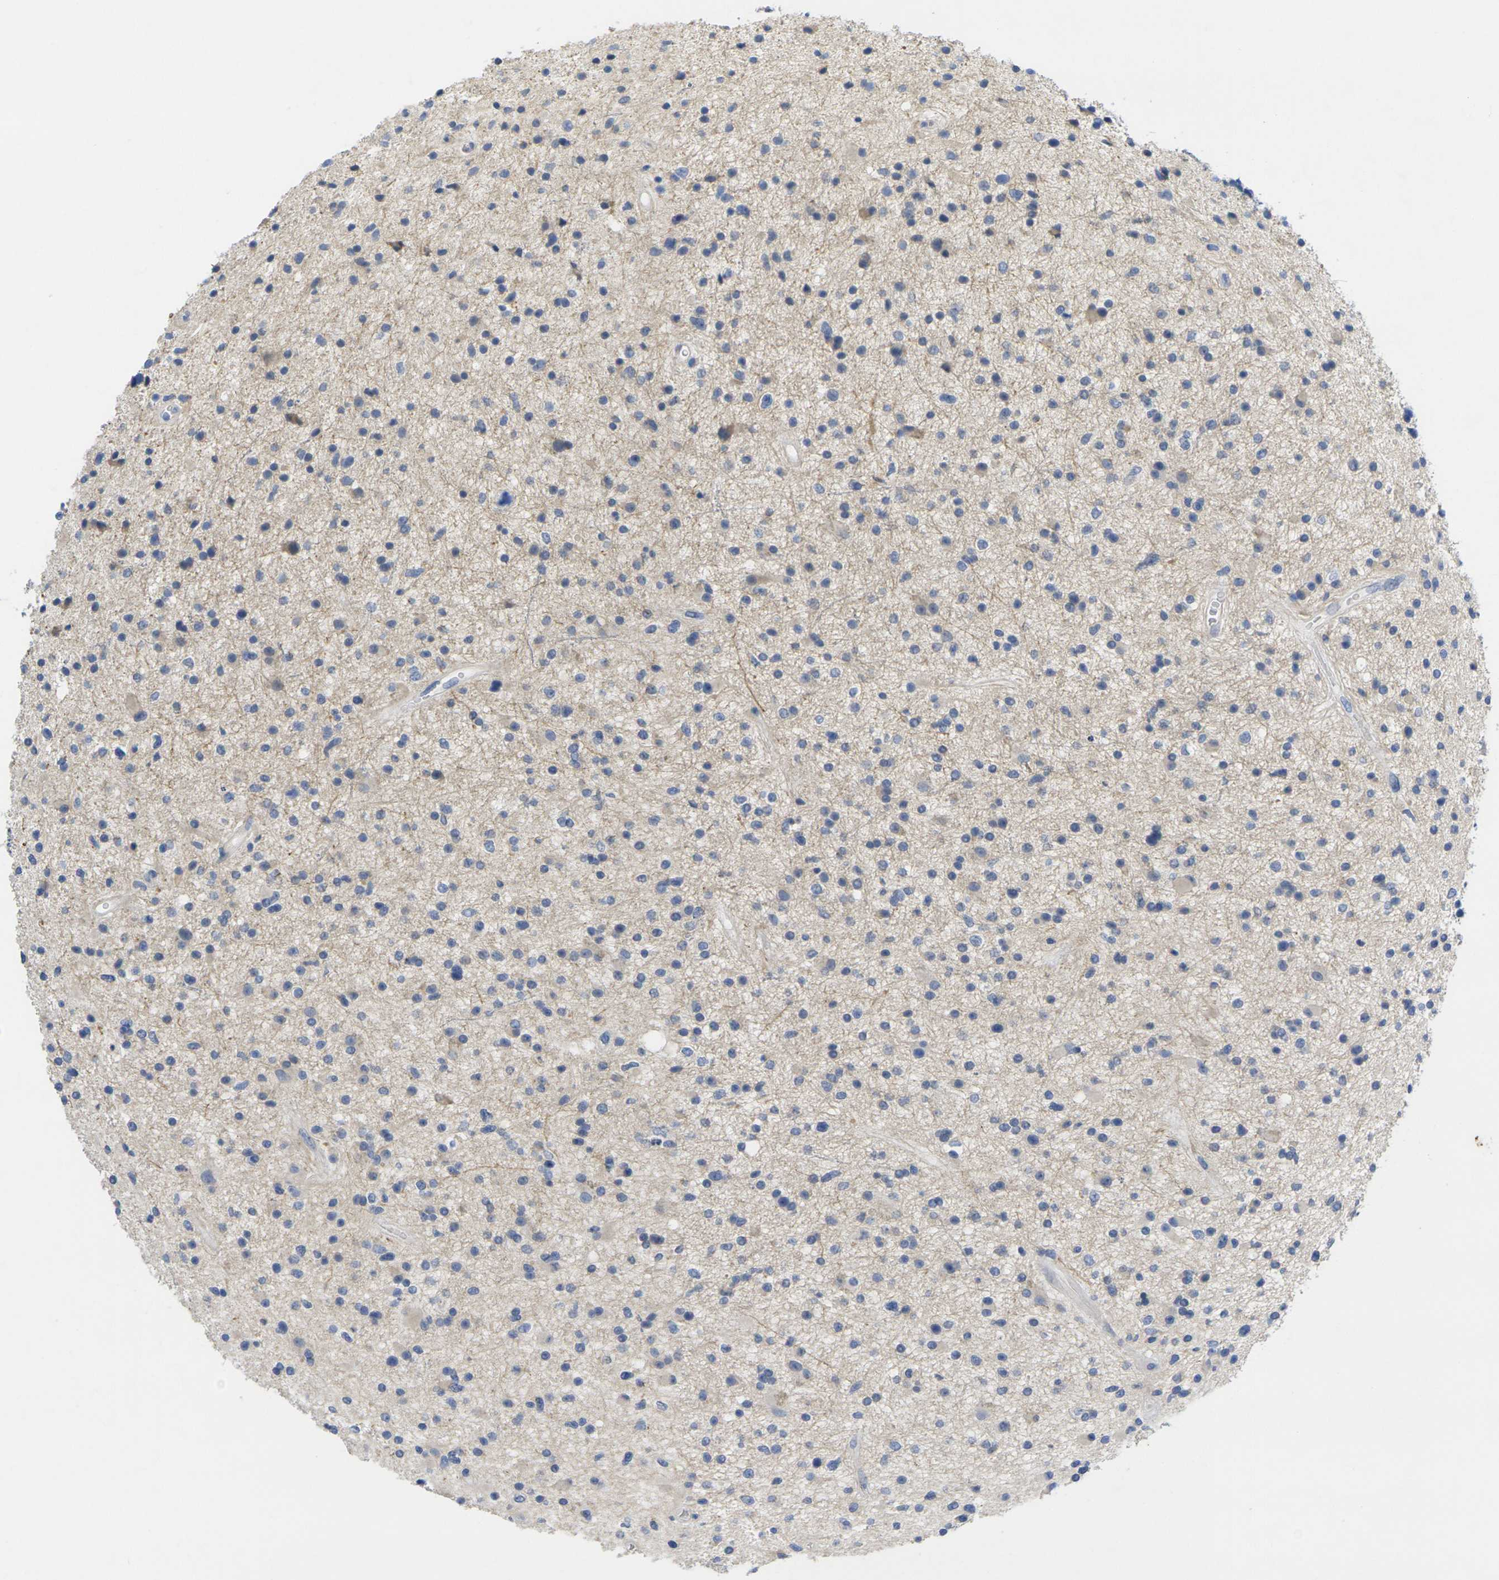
{"staining": {"intensity": "negative", "quantity": "none", "location": "none"}, "tissue": "glioma", "cell_type": "Tumor cells", "image_type": "cancer", "snomed": [{"axis": "morphology", "description": "Glioma, malignant, High grade"}, {"axis": "topography", "description": "Brain"}], "caption": "The IHC micrograph has no significant positivity in tumor cells of glioma tissue. (Brightfield microscopy of DAB immunohistochemistry at high magnification).", "gene": "TNNI3", "patient": {"sex": "male", "age": 33}}